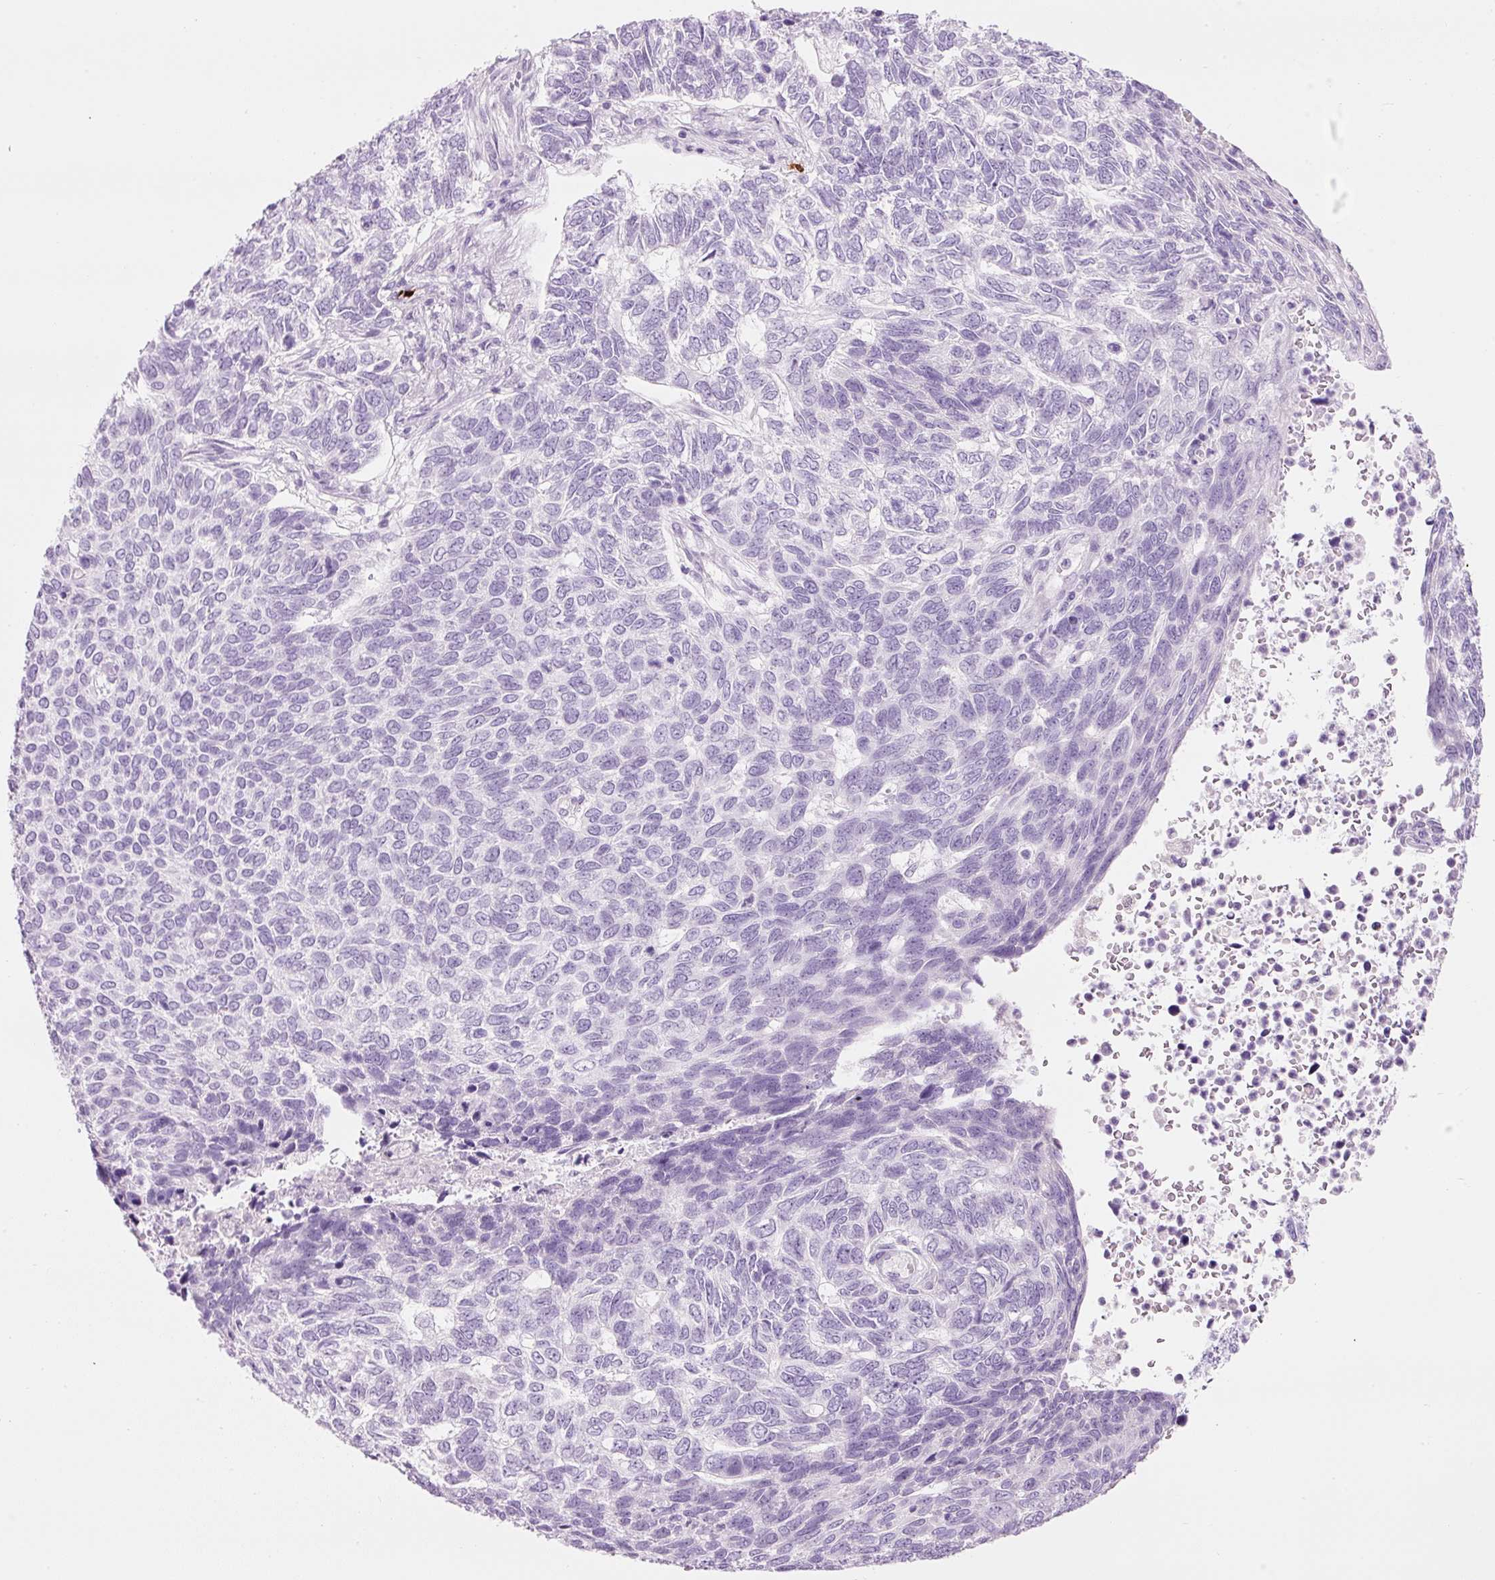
{"staining": {"intensity": "negative", "quantity": "none", "location": "none"}, "tissue": "skin cancer", "cell_type": "Tumor cells", "image_type": "cancer", "snomed": [{"axis": "morphology", "description": "Basal cell carcinoma"}, {"axis": "topography", "description": "Skin"}], "caption": "This is an immunohistochemistry (IHC) histopathology image of skin cancer. There is no expression in tumor cells.", "gene": "CMA1", "patient": {"sex": "female", "age": 65}}